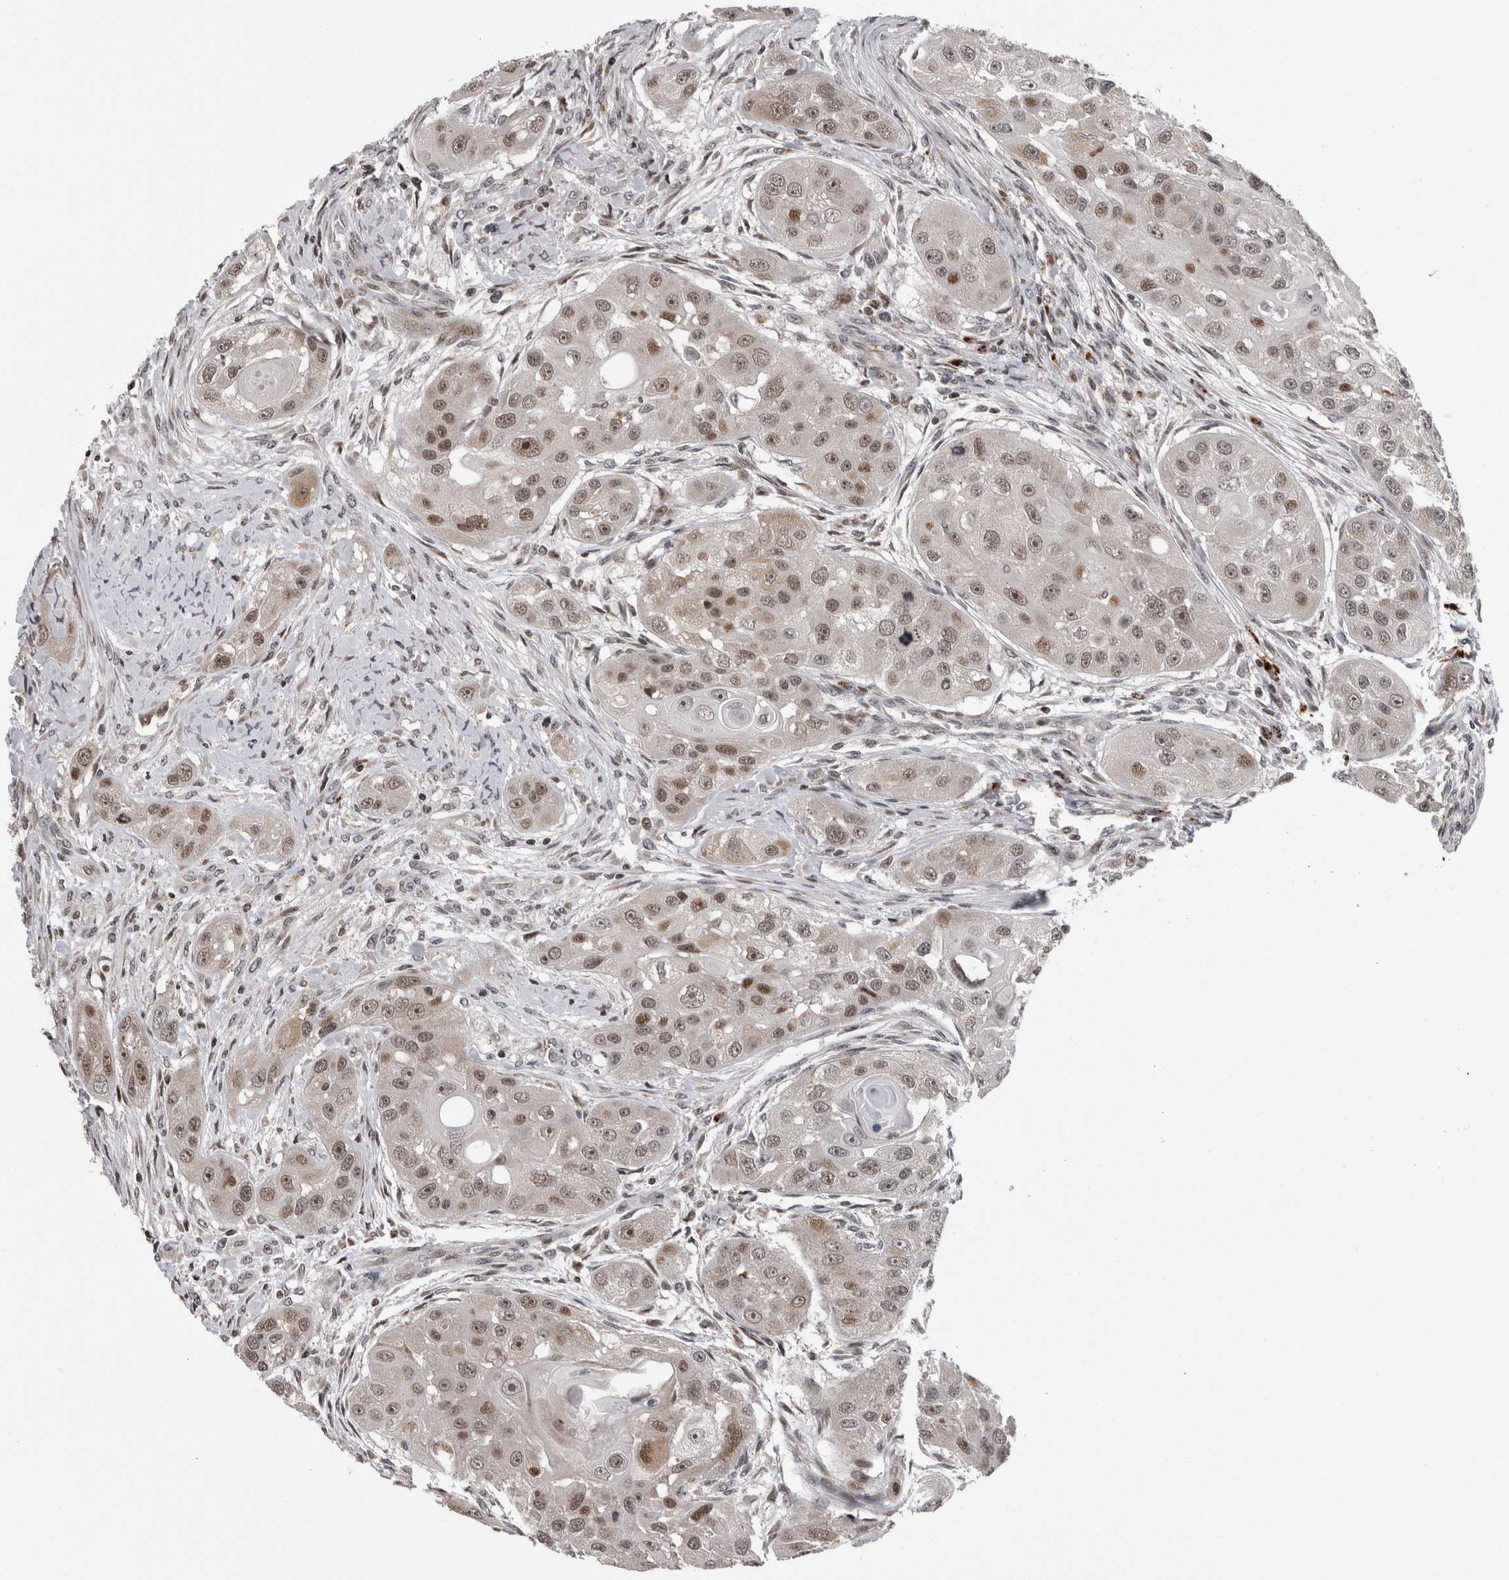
{"staining": {"intensity": "moderate", "quantity": "<25%", "location": "nuclear"}, "tissue": "head and neck cancer", "cell_type": "Tumor cells", "image_type": "cancer", "snomed": [{"axis": "morphology", "description": "Normal tissue, NOS"}, {"axis": "morphology", "description": "Squamous cell carcinoma, NOS"}, {"axis": "topography", "description": "Skeletal muscle"}, {"axis": "topography", "description": "Head-Neck"}], "caption": "A micrograph of head and neck squamous cell carcinoma stained for a protein reveals moderate nuclear brown staining in tumor cells.", "gene": "ZBTB11", "patient": {"sex": "male", "age": 51}}